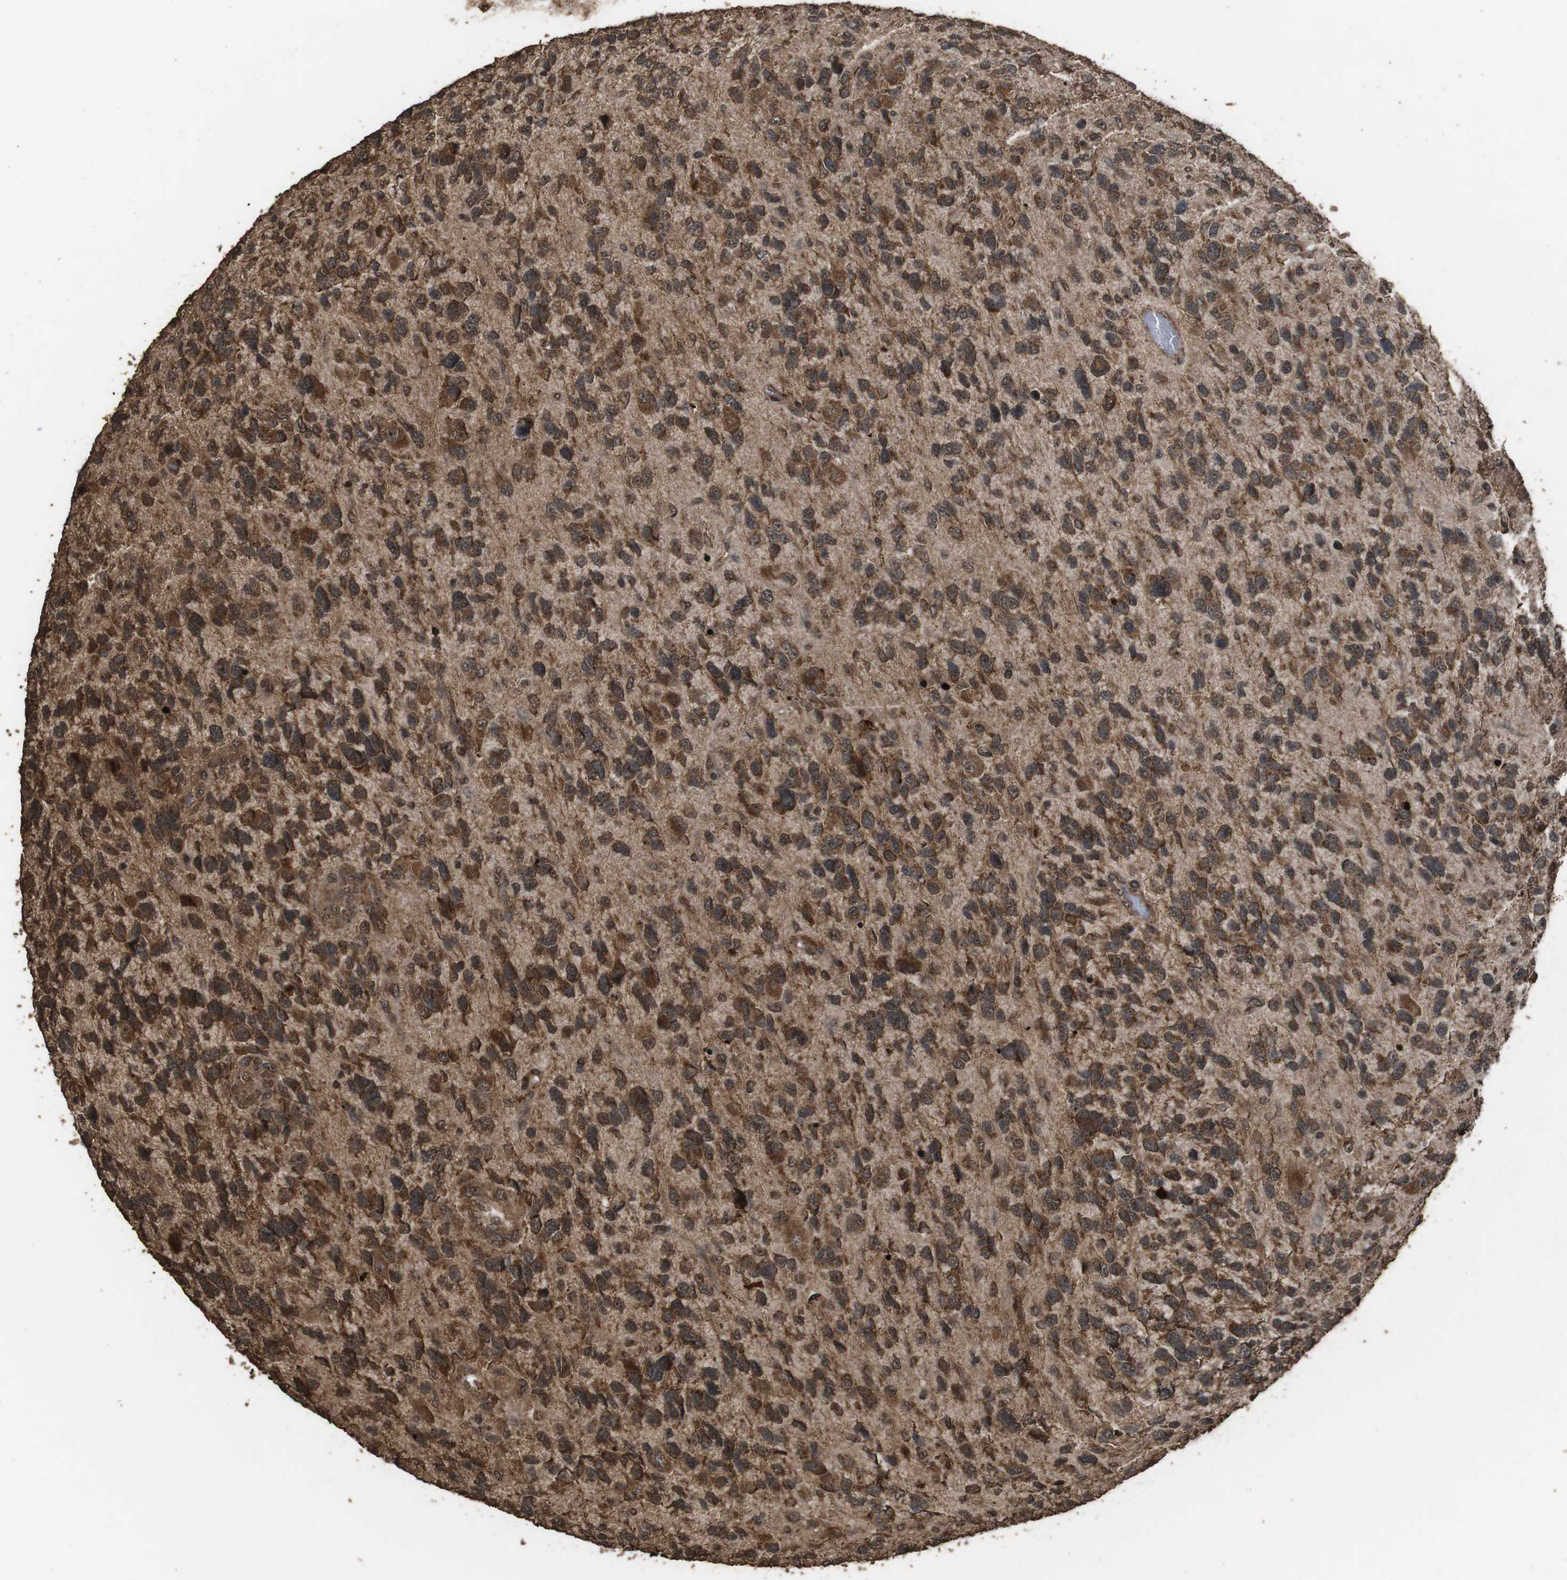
{"staining": {"intensity": "strong", "quantity": ">75%", "location": "cytoplasmic/membranous"}, "tissue": "glioma", "cell_type": "Tumor cells", "image_type": "cancer", "snomed": [{"axis": "morphology", "description": "Glioma, malignant, High grade"}, {"axis": "topography", "description": "Brain"}], "caption": "Human glioma stained with a brown dye displays strong cytoplasmic/membranous positive expression in approximately >75% of tumor cells.", "gene": "RRAS2", "patient": {"sex": "female", "age": 58}}